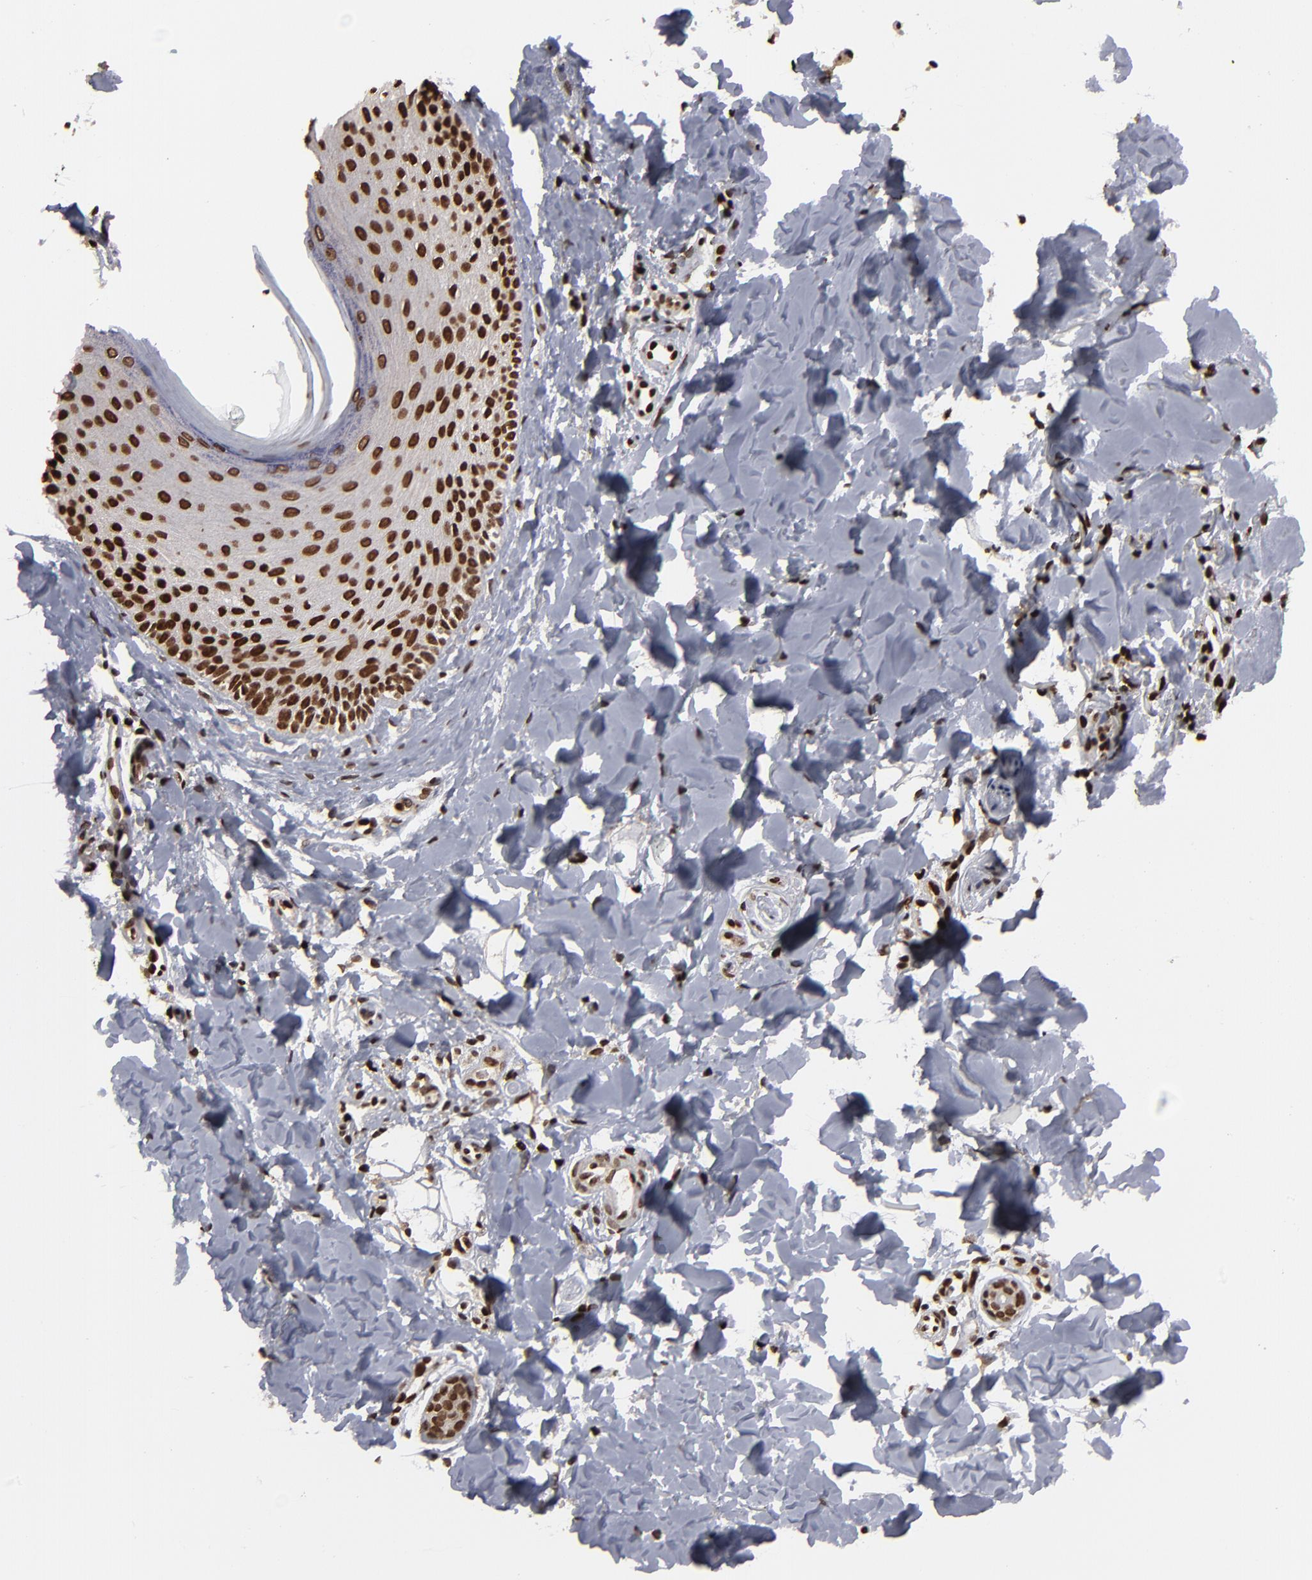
{"staining": {"intensity": "strong", "quantity": ">75%", "location": "nuclear"}, "tissue": "skin", "cell_type": "Epidermal cells", "image_type": "normal", "snomed": [{"axis": "morphology", "description": "Normal tissue, NOS"}, {"axis": "morphology", "description": "Inflammation, NOS"}, {"axis": "topography", "description": "Soft tissue"}, {"axis": "topography", "description": "Anal"}], "caption": "A high amount of strong nuclear positivity is seen in approximately >75% of epidermal cells in unremarkable skin. (Stains: DAB in brown, nuclei in blue, Microscopy: brightfield microscopy at high magnification).", "gene": "BAZ1A", "patient": {"sex": "female", "age": 15}}